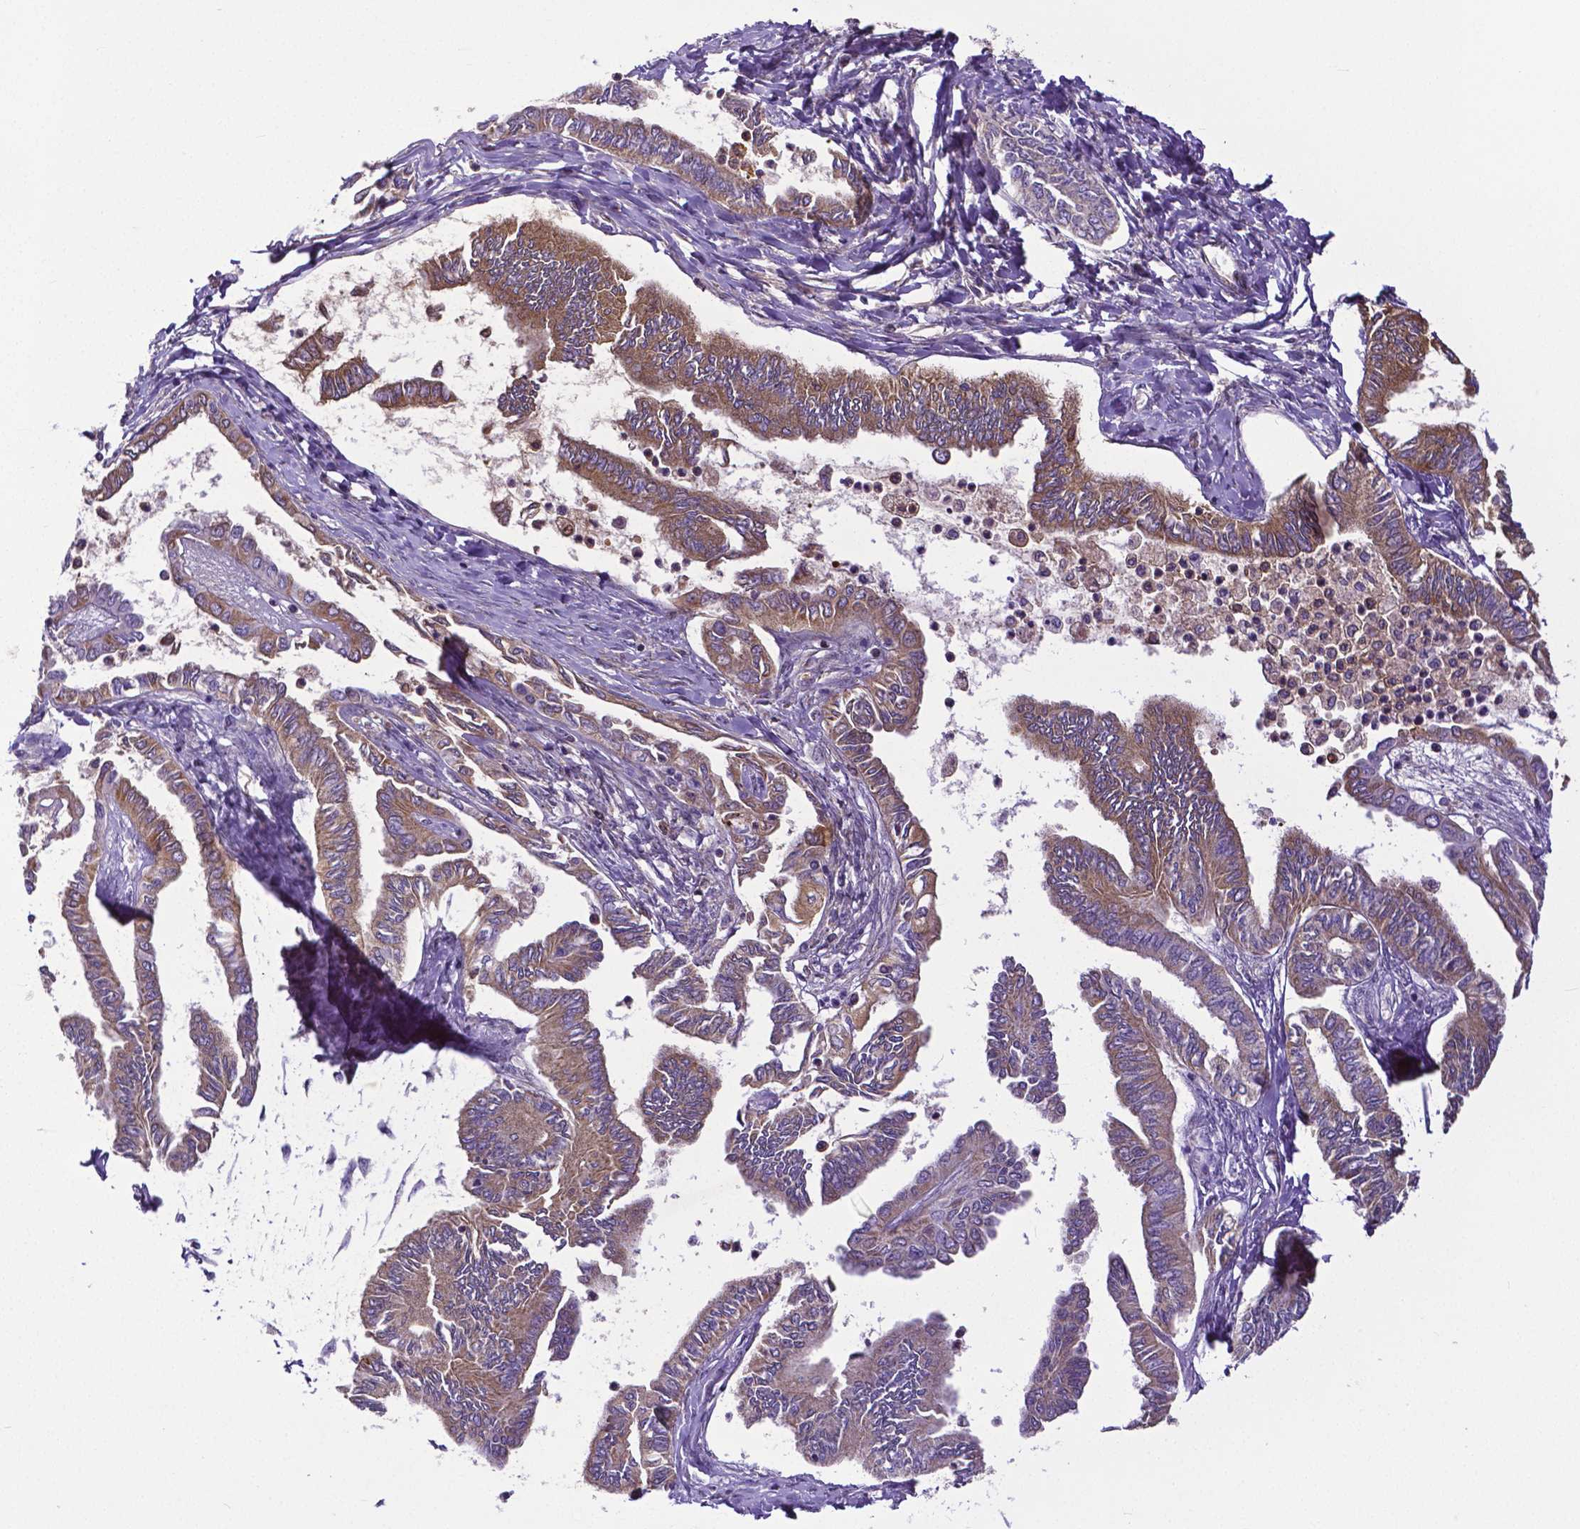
{"staining": {"intensity": "moderate", "quantity": ">75%", "location": "cytoplasmic/membranous"}, "tissue": "ovarian cancer", "cell_type": "Tumor cells", "image_type": "cancer", "snomed": [{"axis": "morphology", "description": "Carcinoma, endometroid"}, {"axis": "topography", "description": "Ovary"}], "caption": "Brown immunohistochemical staining in ovarian endometroid carcinoma reveals moderate cytoplasmic/membranous expression in approximately >75% of tumor cells.", "gene": "MCL1", "patient": {"sex": "female", "age": 70}}